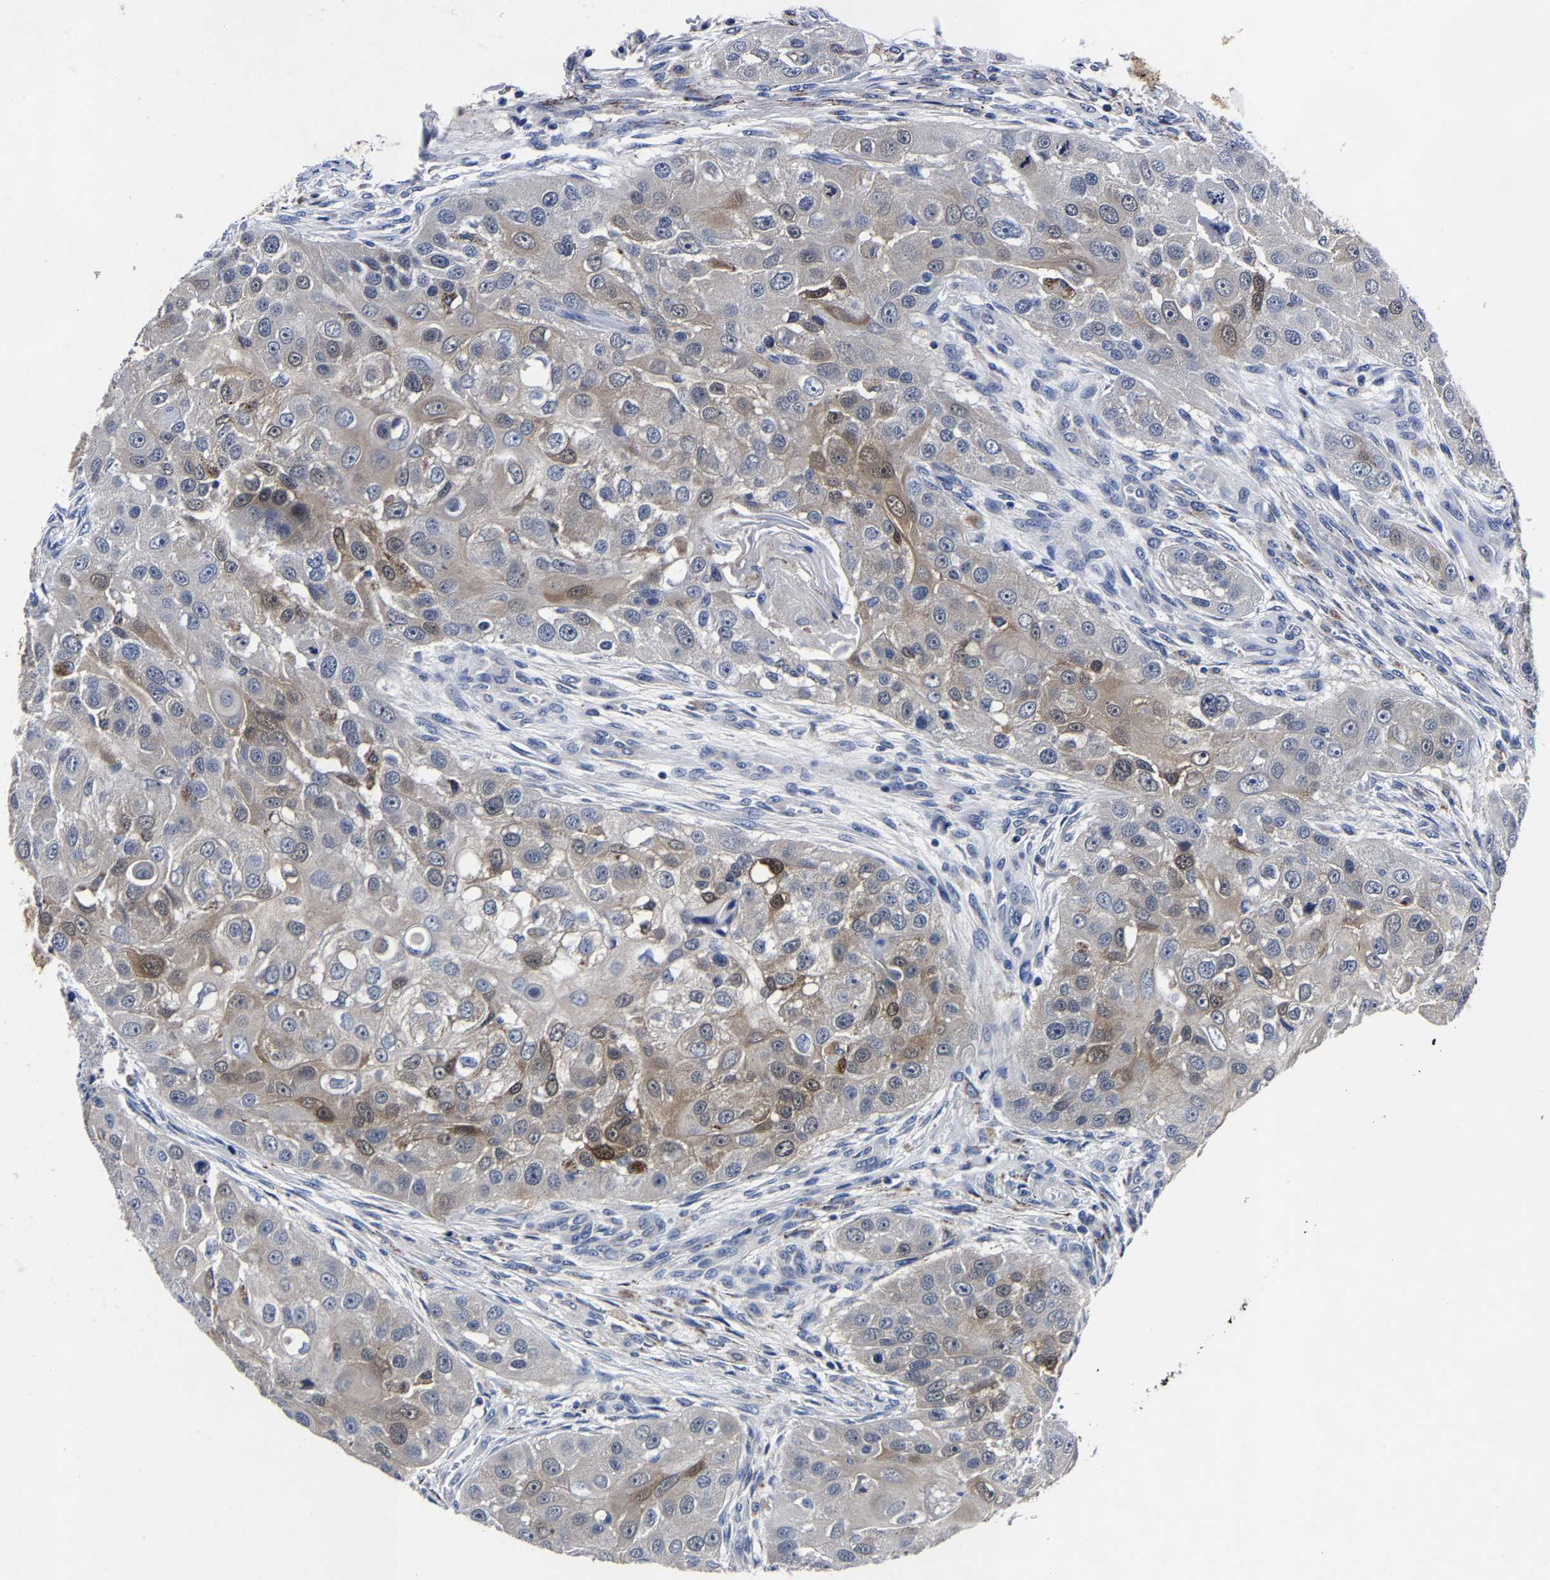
{"staining": {"intensity": "moderate", "quantity": "<25%", "location": "cytoplasmic/membranous"}, "tissue": "head and neck cancer", "cell_type": "Tumor cells", "image_type": "cancer", "snomed": [{"axis": "morphology", "description": "Normal tissue, NOS"}, {"axis": "morphology", "description": "Squamous cell carcinoma, NOS"}, {"axis": "topography", "description": "Skeletal muscle"}, {"axis": "topography", "description": "Head-Neck"}], "caption": "Approximately <25% of tumor cells in human head and neck cancer reveal moderate cytoplasmic/membranous protein staining as visualized by brown immunohistochemical staining.", "gene": "PSPH", "patient": {"sex": "male", "age": 51}}